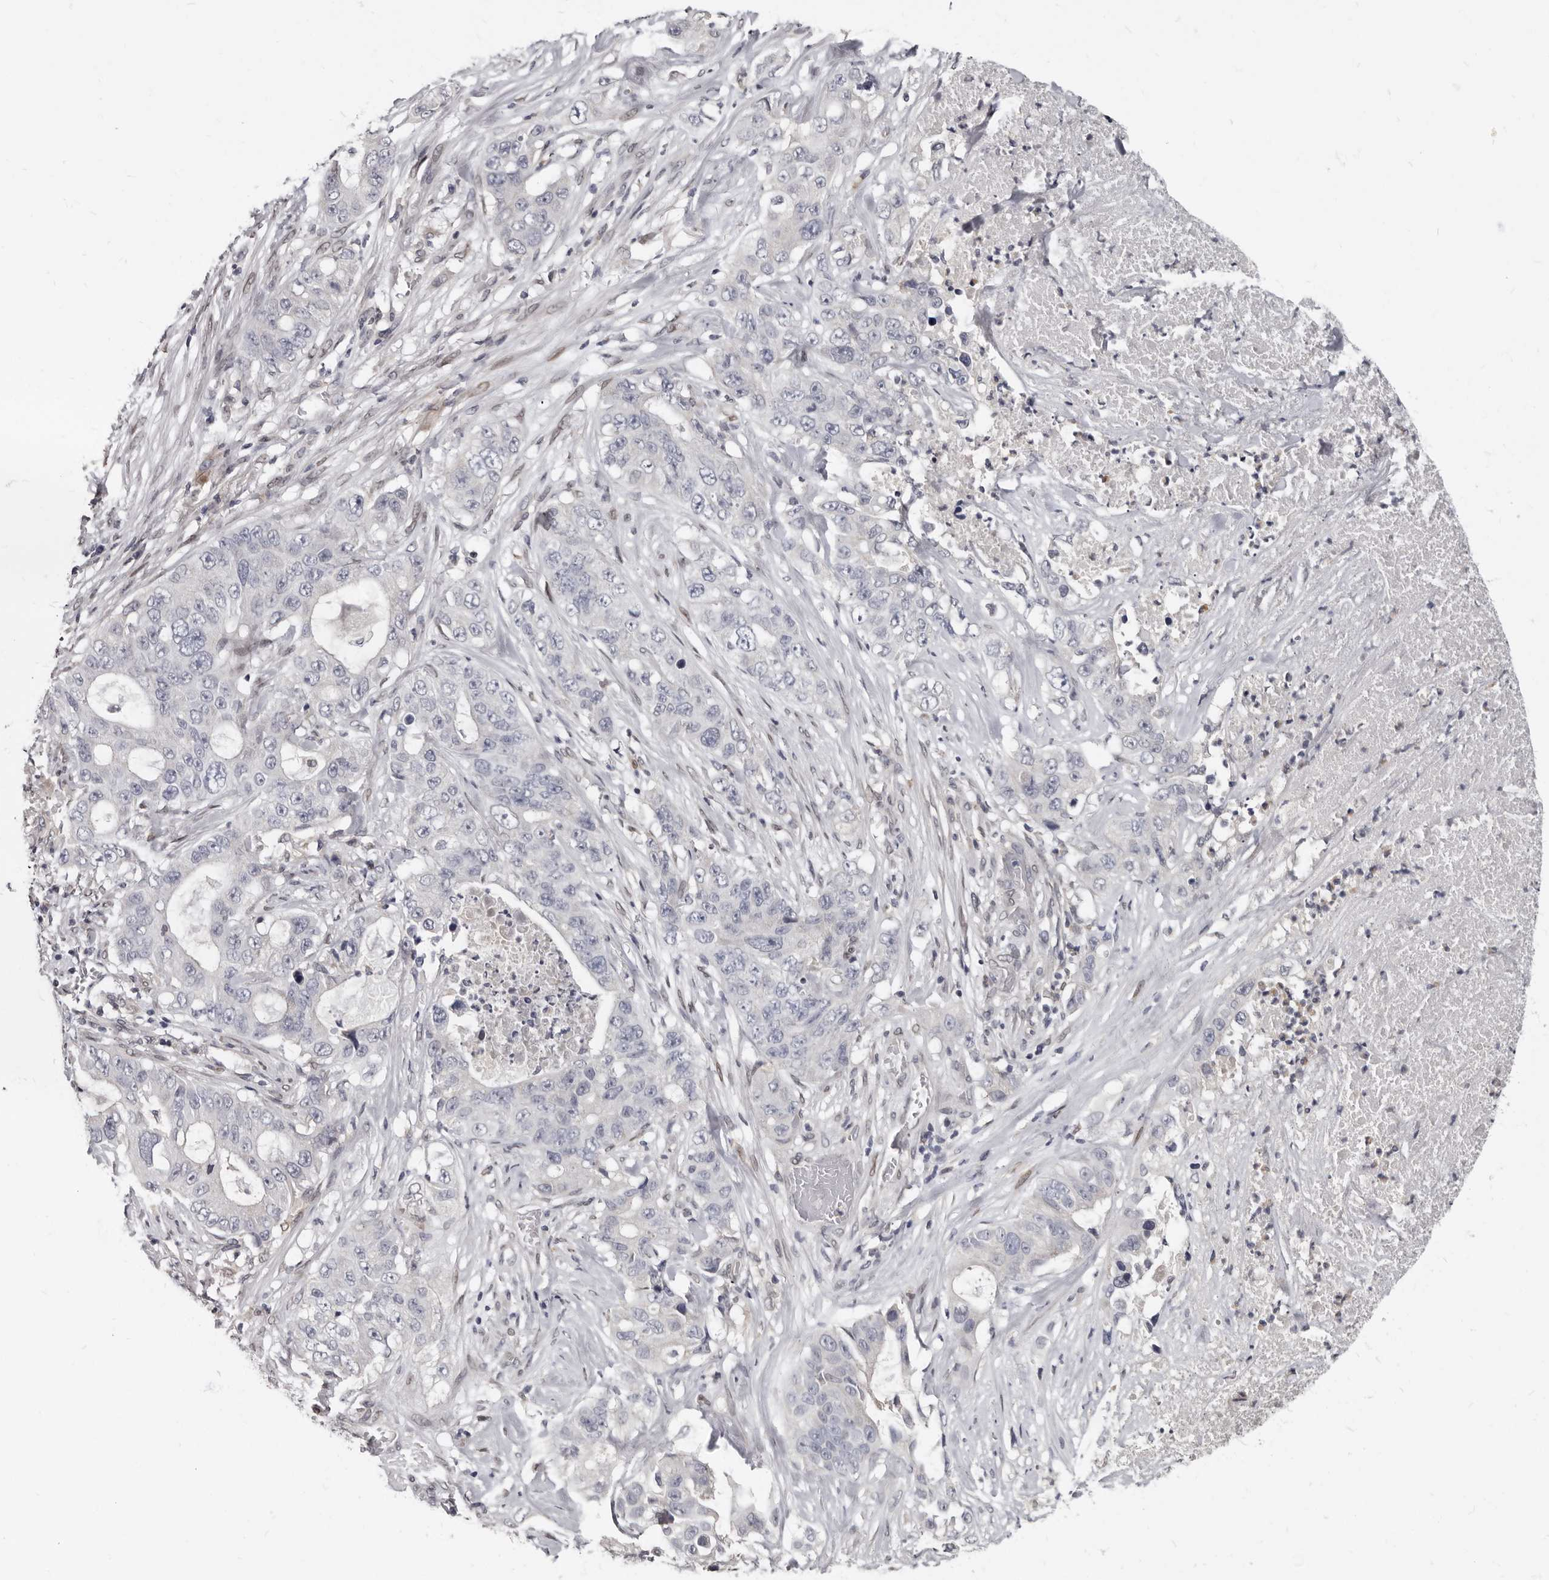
{"staining": {"intensity": "negative", "quantity": "none", "location": "none"}, "tissue": "lung cancer", "cell_type": "Tumor cells", "image_type": "cancer", "snomed": [{"axis": "morphology", "description": "Adenocarcinoma, NOS"}, {"axis": "topography", "description": "Lung"}], "caption": "The image displays no significant positivity in tumor cells of adenocarcinoma (lung).", "gene": "MRGPRF", "patient": {"sex": "female", "age": 51}}